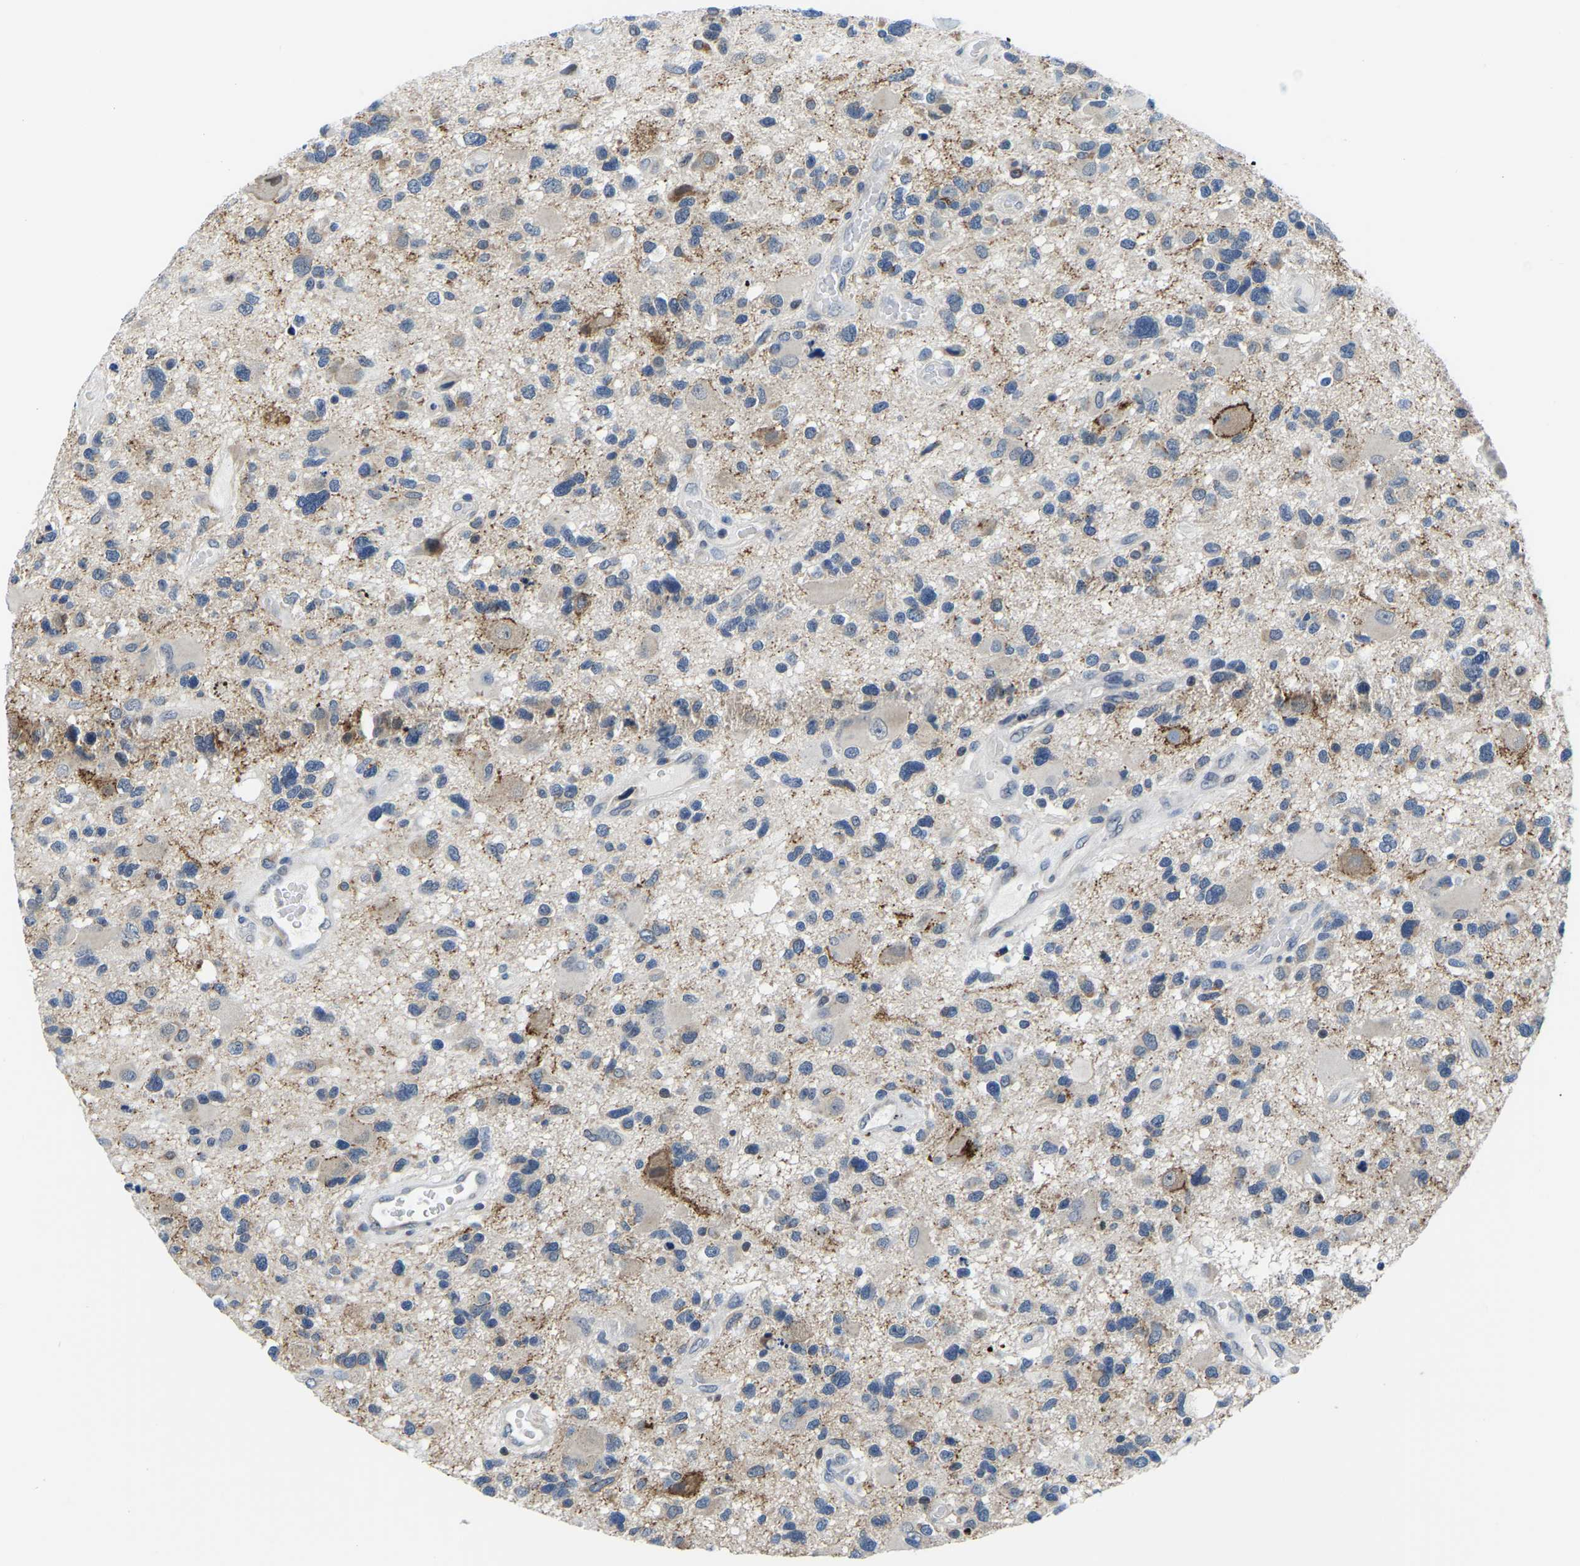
{"staining": {"intensity": "negative", "quantity": "none", "location": "none"}, "tissue": "glioma", "cell_type": "Tumor cells", "image_type": "cancer", "snomed": [{"axis": "morphology", "description": "Glioma, malignant, High grade"}, {"axis": "topography", "description": "Brain"}], "caption": "Immunohistochemistry photomicrograph of neoplastic tissue: human malignant high-grade glioma stained with DAB reveals no significant protein expression in tumor cells. (DAB IHC with hematoxylin counter stain).", "gene": "LIAS", "patient": {"sex": "male", "age": 33}}